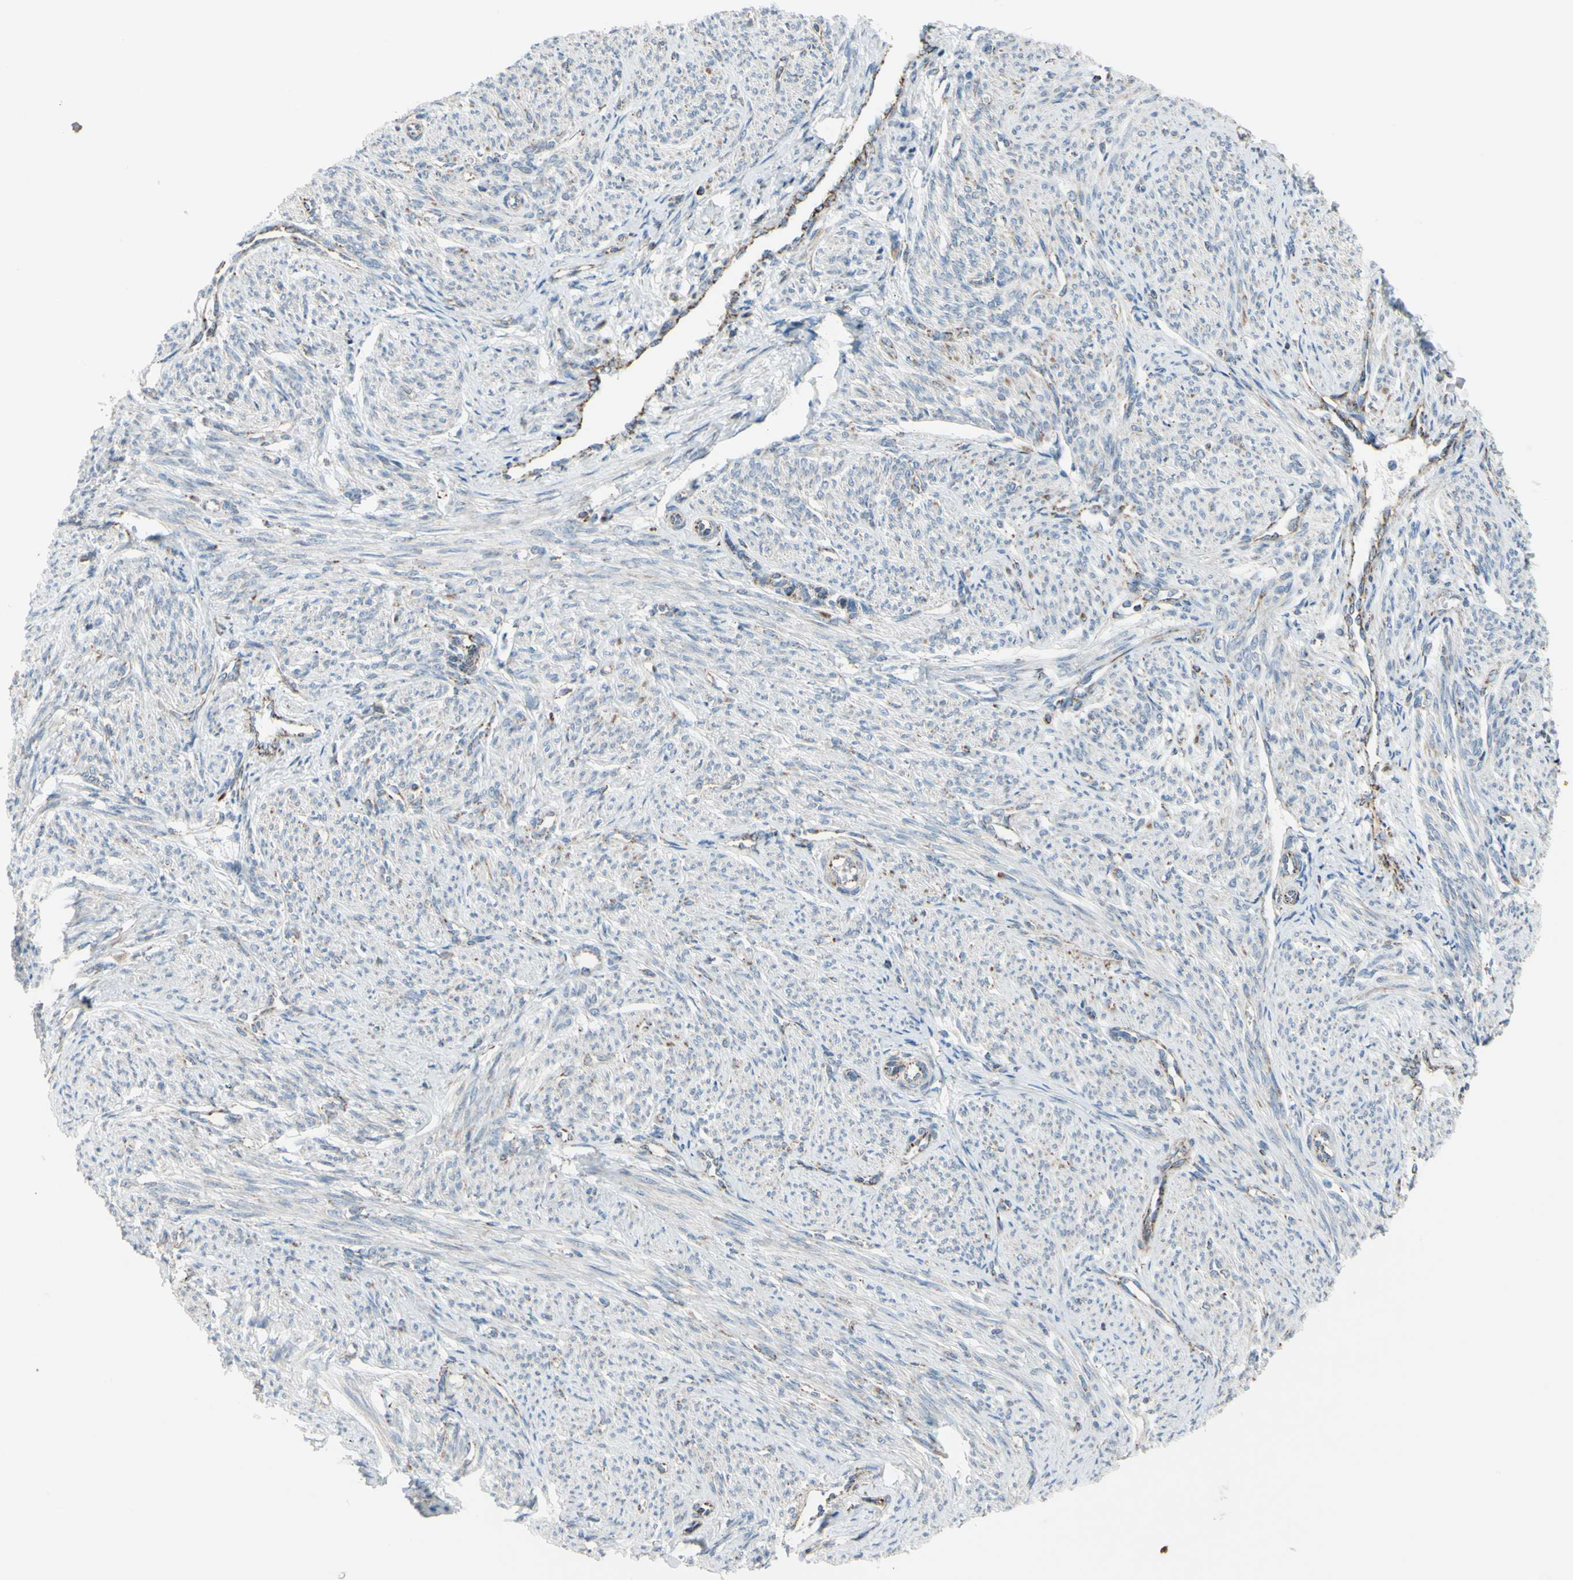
{"staining": {"intensity": "weak", "quantity": "25%-75%", "location": "cytoplasmic/membranous"}, "tissue": "smooth muscle", "cell_type": "Smooth muscle cells", "image_type": "normal", "snomed": [{"axis": "morphology", "description": "Normal tissue, NOS"}, {"axis": "topography", "description": "Smooth muscle"}], "caption": "Weak cytoplasmic/membranous positivity for a protein is seen in about 25%-75% of smooth muscle cells of benign smooth muscle using immunohistochemistry.", "gene": "GLT8D1", "patient": {"sex": "female", "age": 65}}